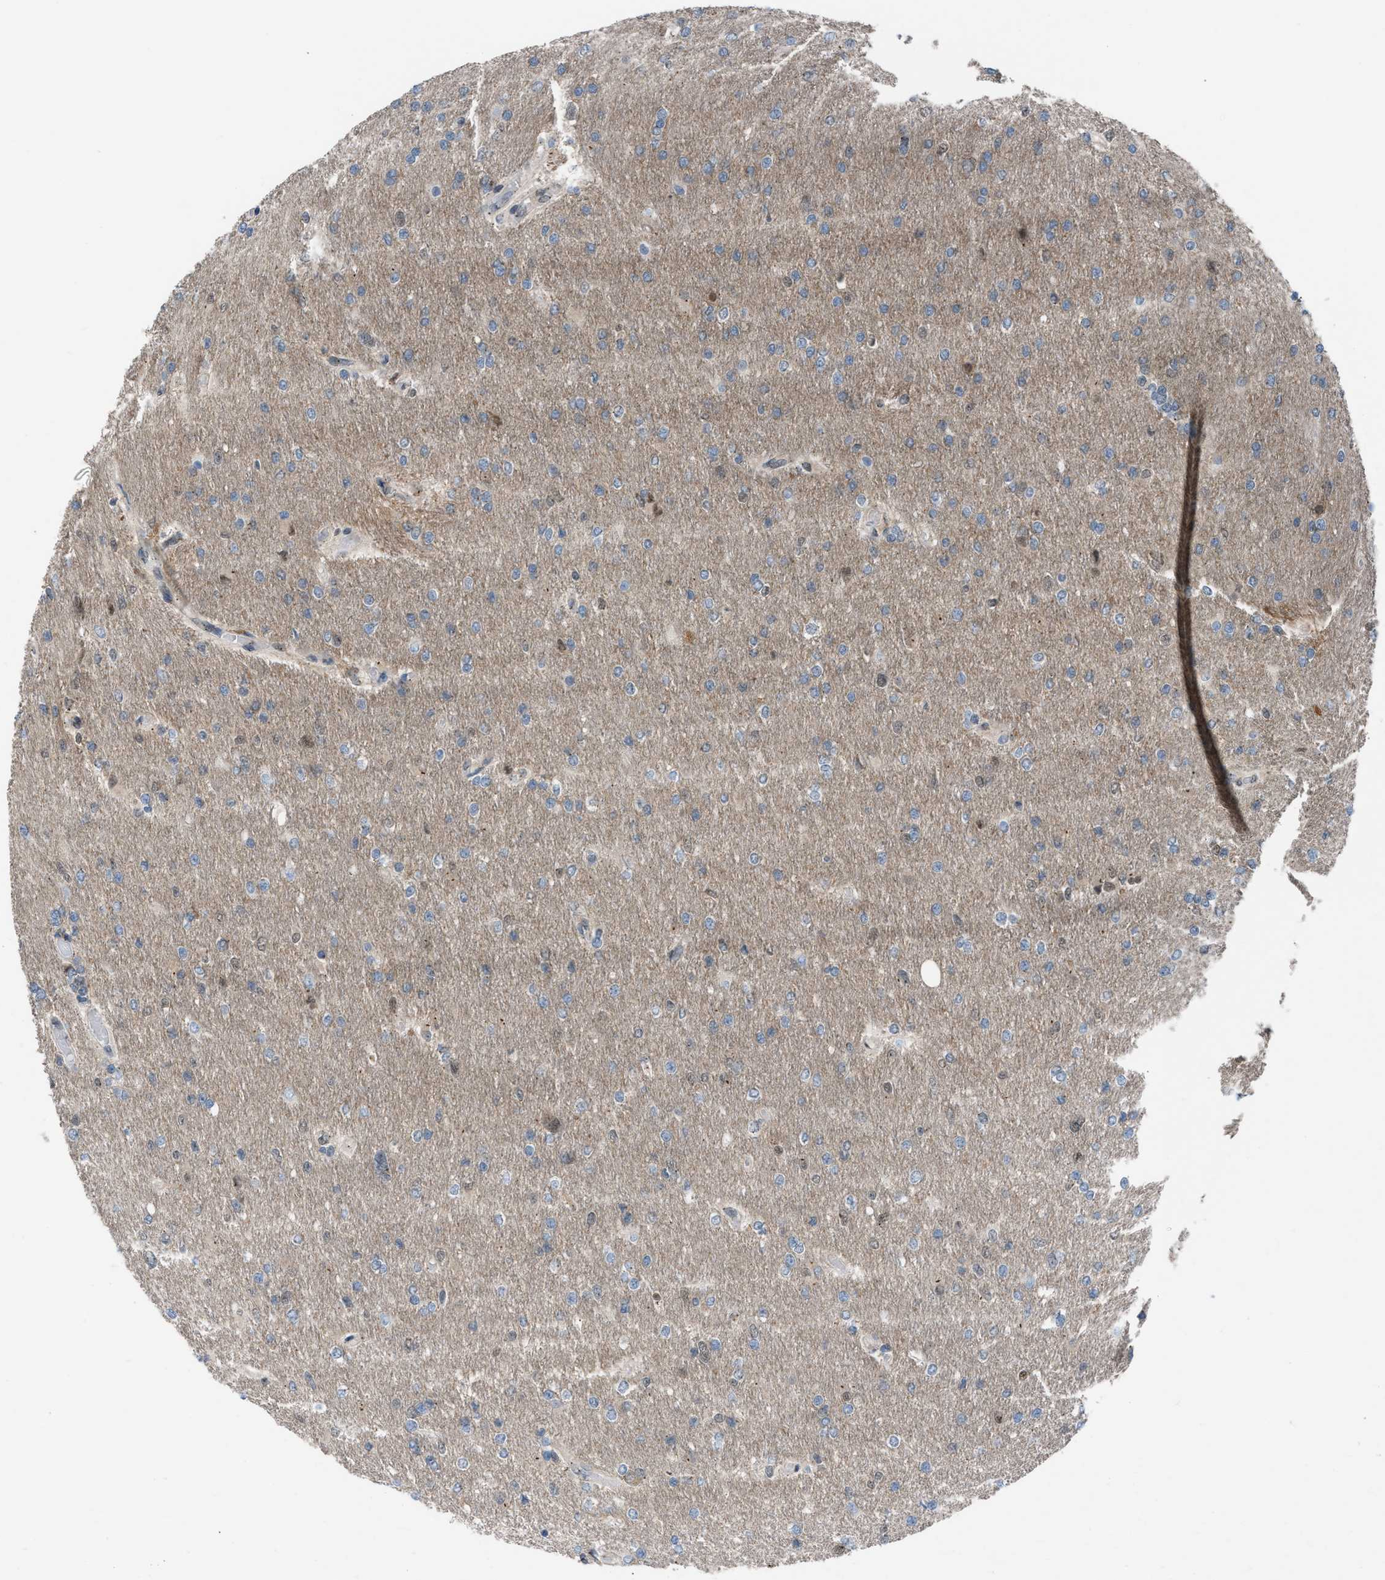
{"staining": {"intensity": "weak", "quantity": "<25%", "location": "nuclear"}, "tissue": "glioma", "cell_type": "Tumor cells", "image_type": "cancer", "snomed": [{"axis": "morphology", "description": "Glioma, malignant, High grade"}, {"axis": "topography", "description": "Cerebral cortex"}], "caption": "IHC histopathology image of human glioma stained for a protein (brown), which exhibits no expression in tumor cells. The staining is performed using DAB (3,3'-diaminobenzidine) brown chromogen with nuclei counter-stained in using hematoxylin.", "gene": "CRTC1", "patient": {"sex": "female", "age": 36}}